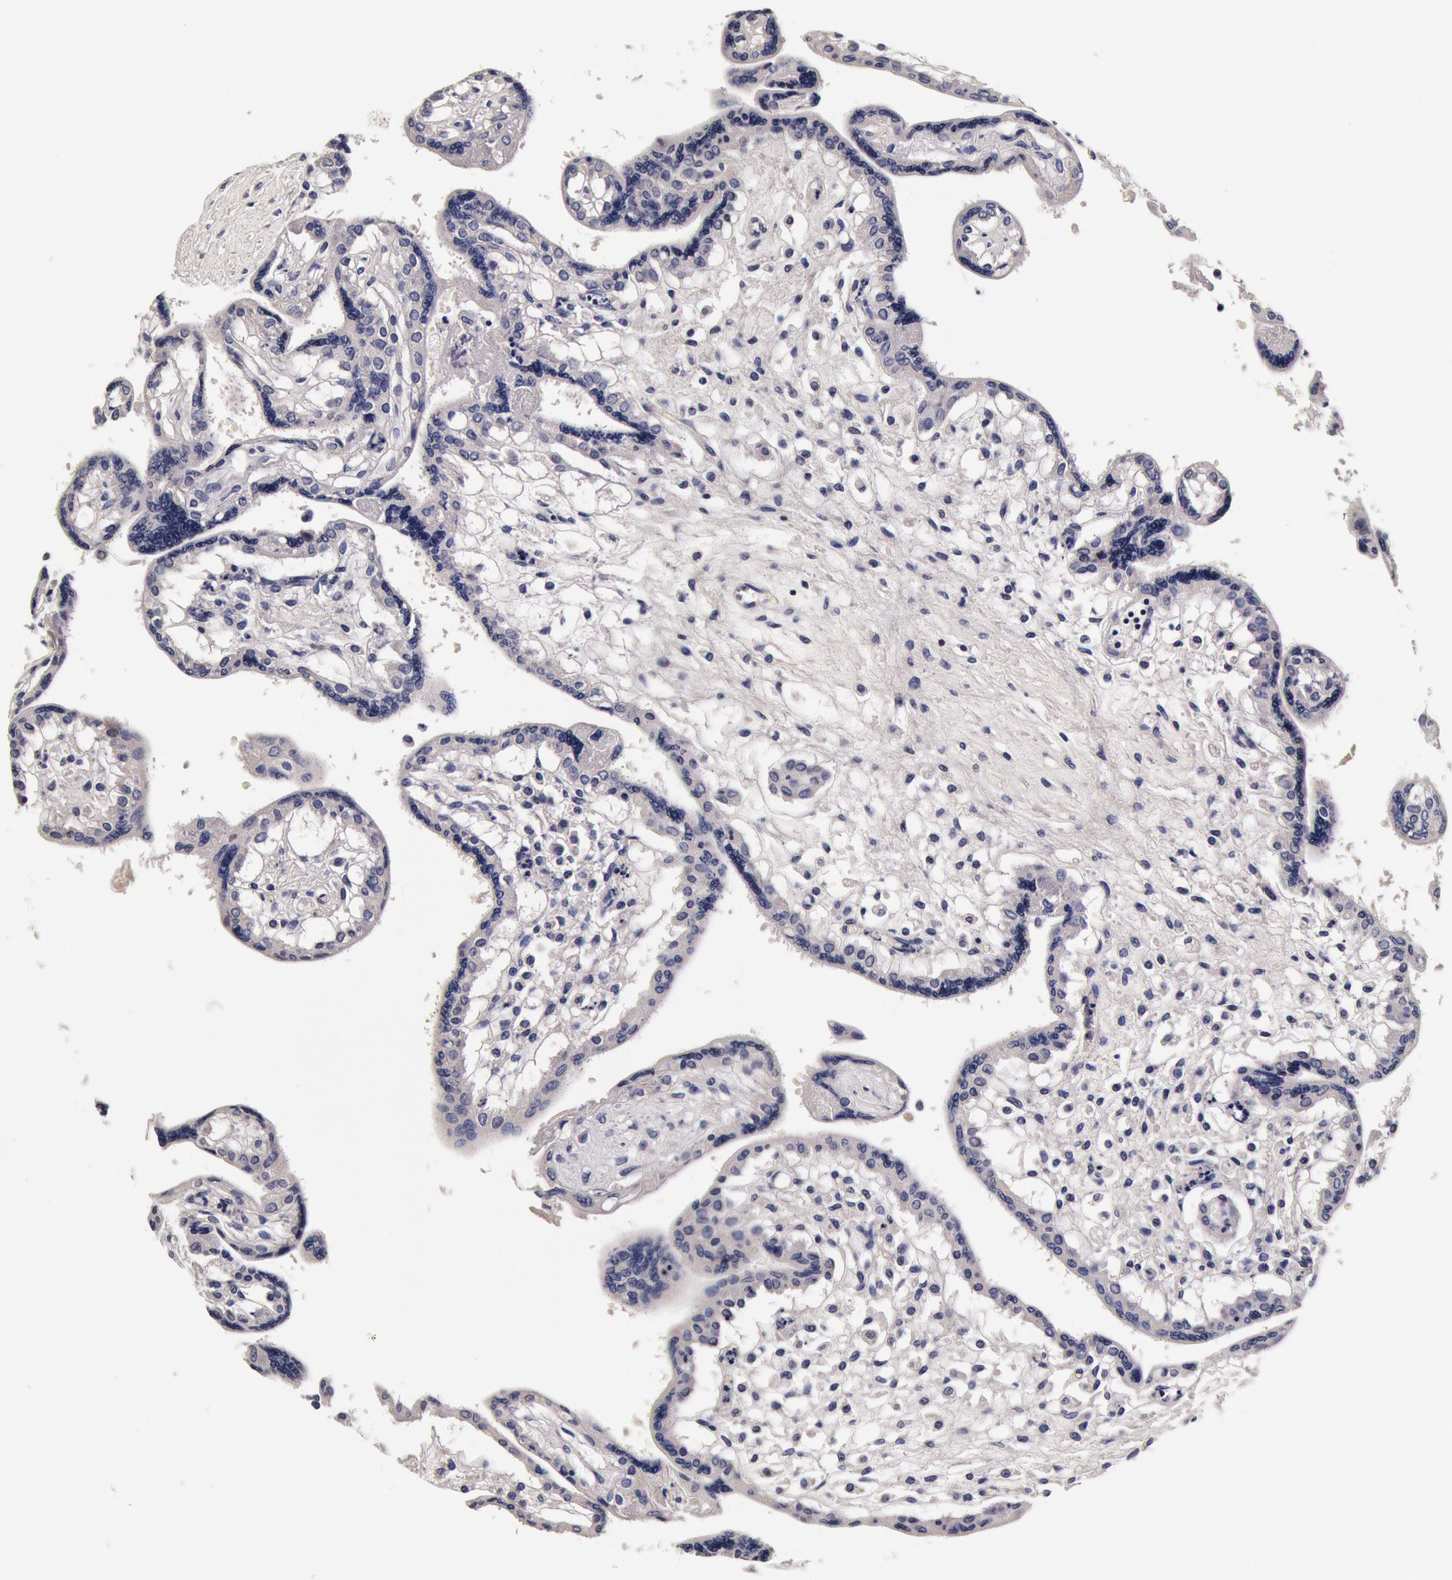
{"staining": {"intensity": "negative", "quantity": "none", "location": "none"}, "tissue": "placenta", "cell_type": "Decidual cells", "image_type": "normal", "snomed": [{"axis": "morphology", "description": "Normal tissue, NOS"}, {"axis": "topography", "description": "Placenta"}], "caption": "High power microscopy micrograph of an IHC micrograph of benign placenta, revealing no significant expression in decidual cells.", "gene": "CCDC22", "patient": {"sex": "female", "age": 31}}